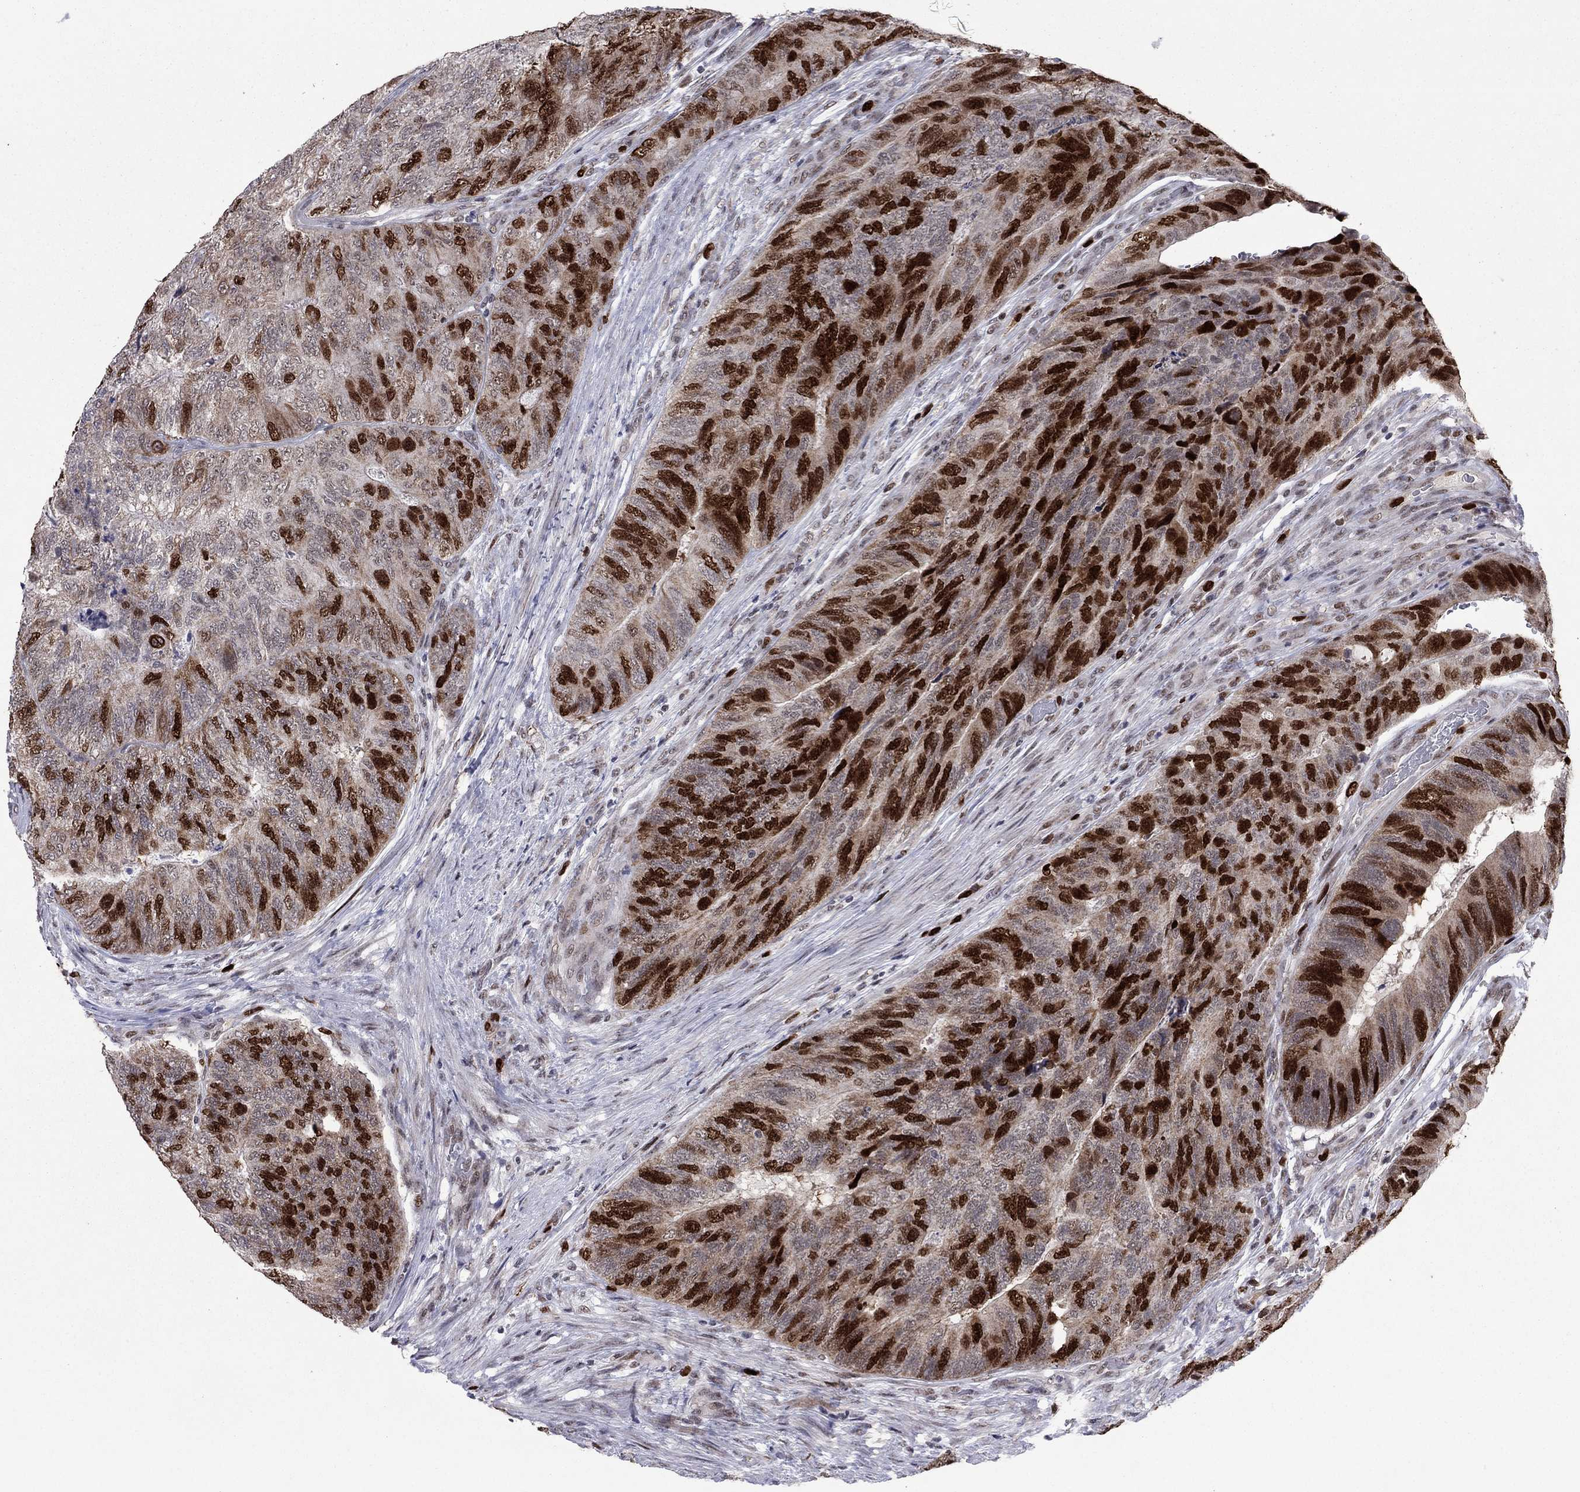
{"staining": {"intensity": "strong", "quantity": "25%-75%", "location": "nuclear"}, "tissue": "colorectal cancer", "cell_type": "Tumor cells", "image_type": "cancer", "snomed": [{"axis": "morphology", "description": "Adenocarcinoma, NOS"}, {"axis": "topography", "description": "Colon"}], "caption": "IHC image of neoplastic tissue: colorectal adenocarcinoma stained using IHC reveals high levels of strong protein expression localized specifically in the nuclear of tumor cells, appearing as a nuclear brown color.", "gene": "CDCA5", "patient": {"sex": "female", "age": 67}}